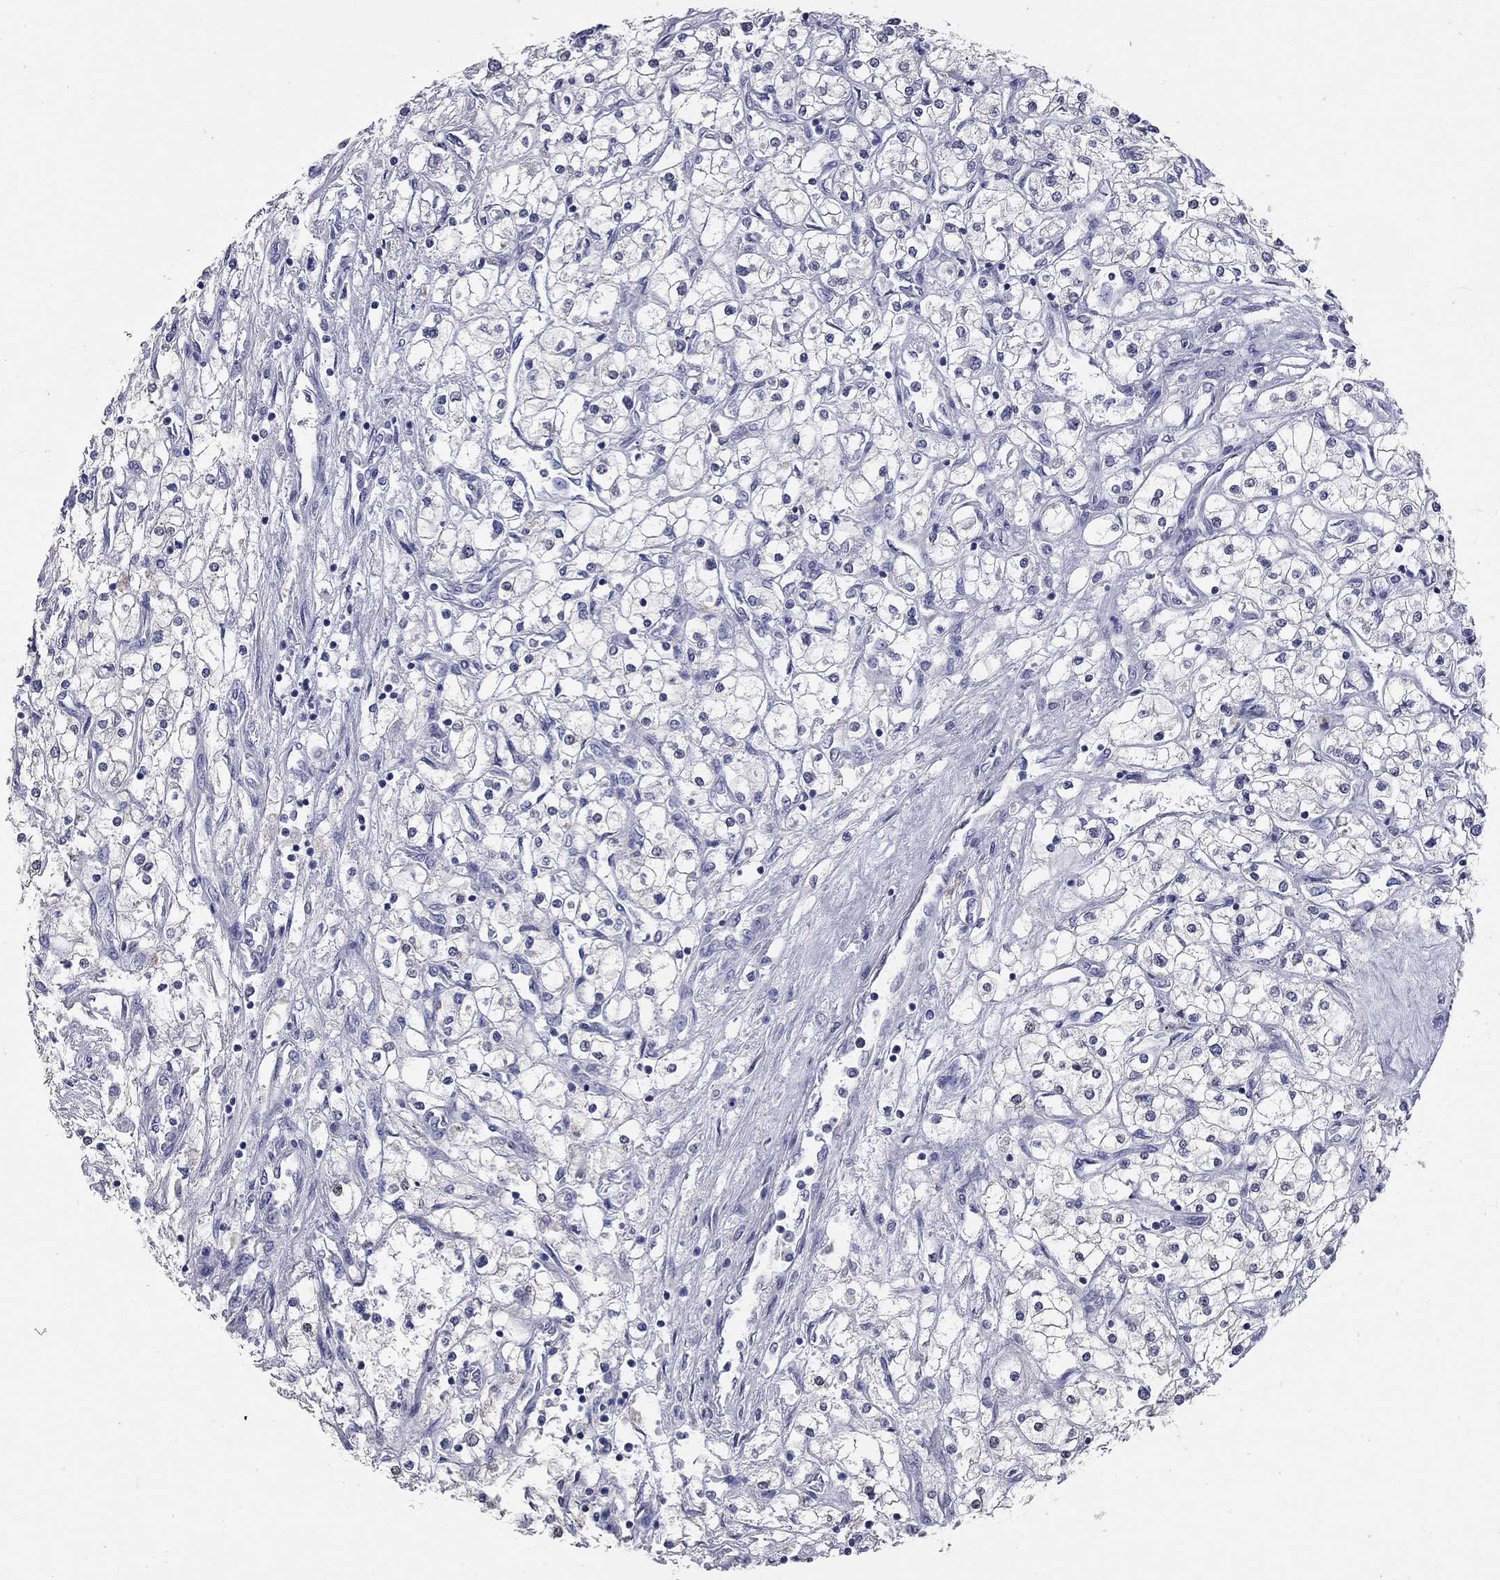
{"staining": {"intensity": "negative", "quantity": "none", "location": "none"}, "tissue": "renal cancer", "cell_type": "Tumor cells", "image_type": "cancer", "snomed": [{"axis": "morphology", "description": "Adenocarcinoma, NOS"}, {"axis": "topography", "description": "Kidney"}], "caption": "This is an immunohistochemistry (IHC) image of human renal cancer. There is no positivity in tumor cells.", "gene": "SYT12", "patient": {"sex": "male", "age": 80}}